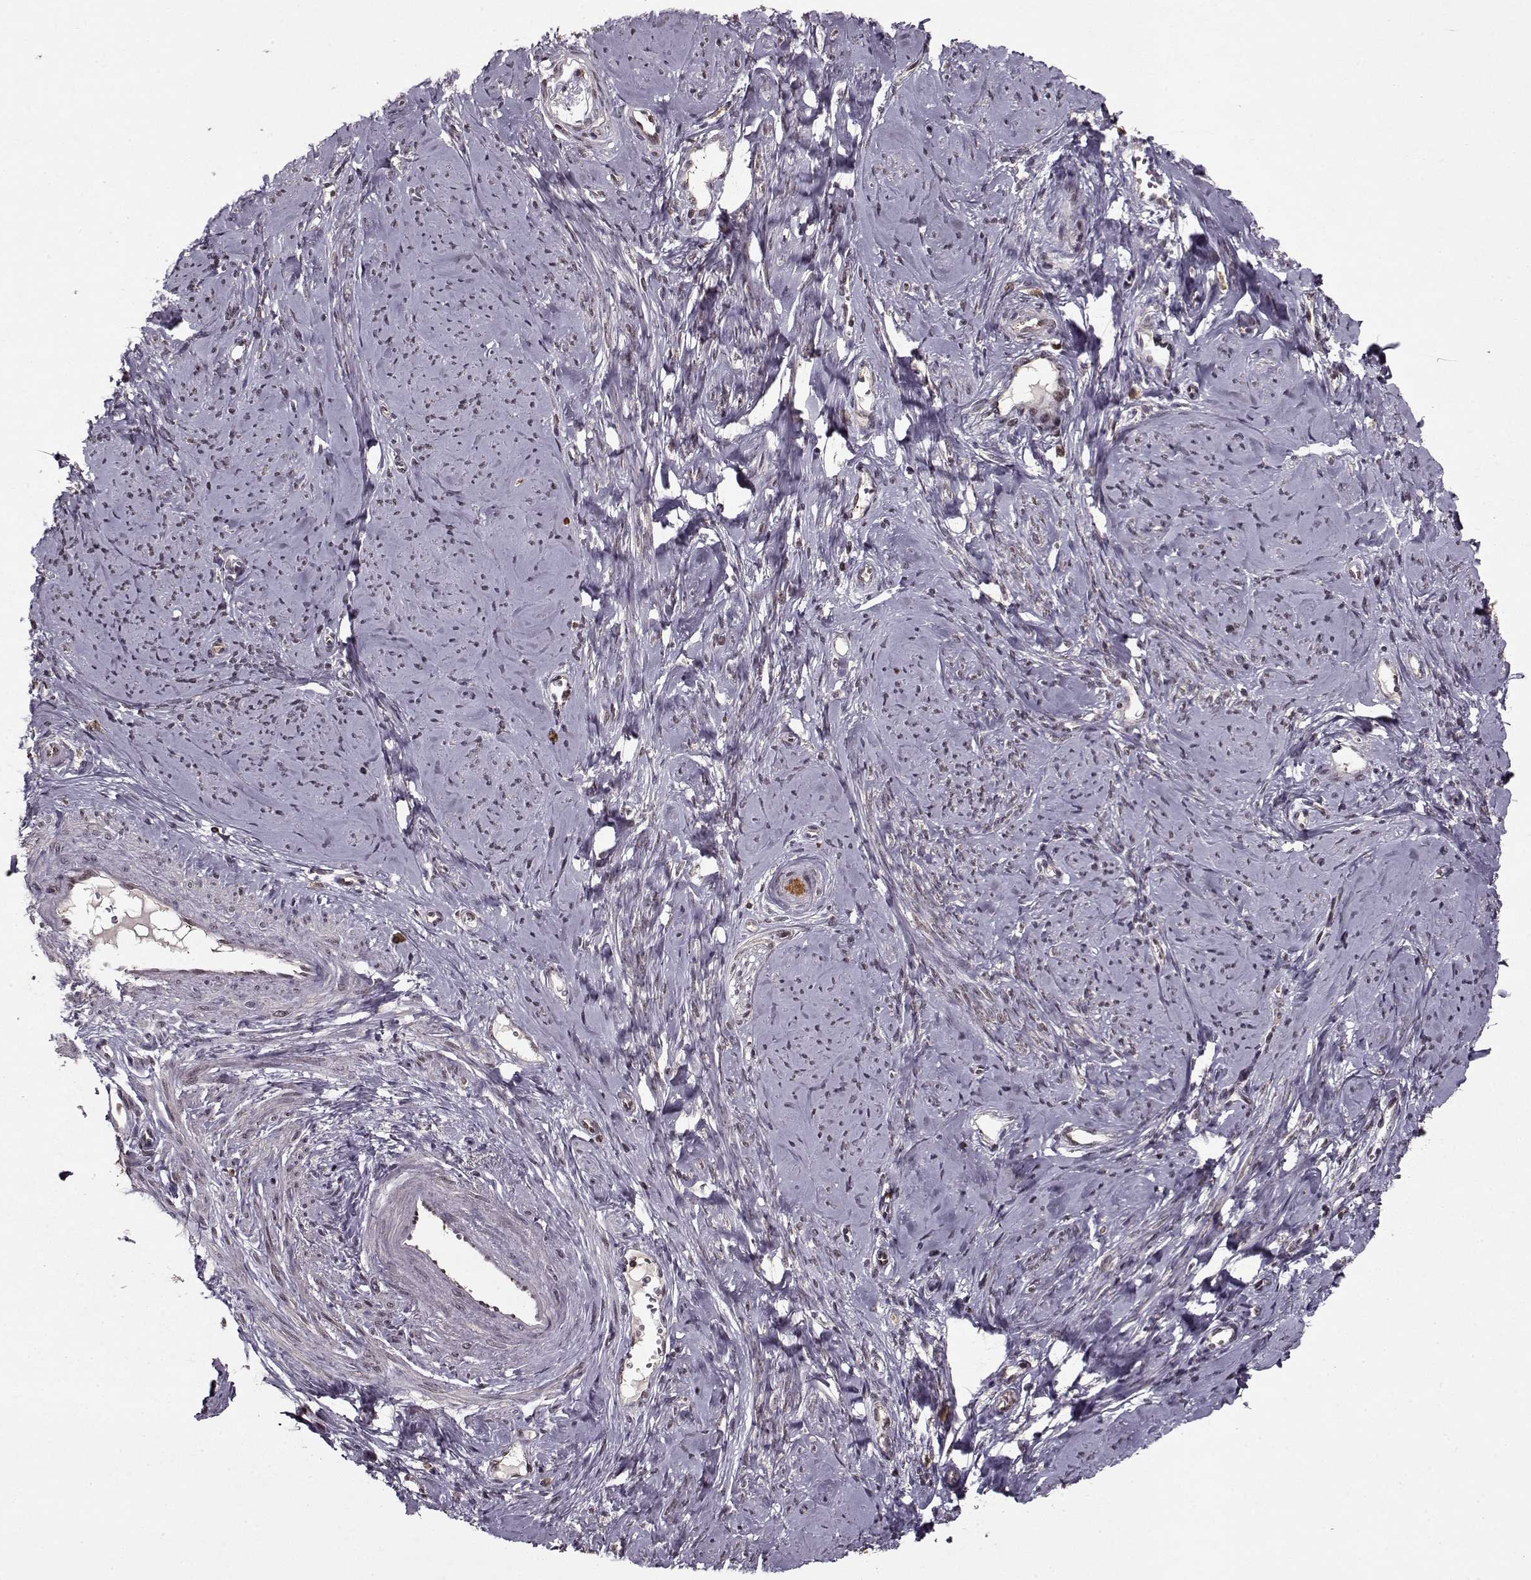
{"staining": {"intensity": "weak", "quantity": "<25%", "location": "nuclear"}, "tissue": "smooth muscle", "cell_type": "Smooth muscle cells", "image_type": "normal", "snomed": [{"axis": "morphology", "description": "Normal tissue, NOS"}, {"axis": "topography", "description": "Smooth muscle"}], "caption": "Immunohistochemical staining of benign human smooth muscle reveals no significant positivity in smooth muscle cells.", "gene": "PSMA7", "patient": {"sex": "female", "age": 48}}